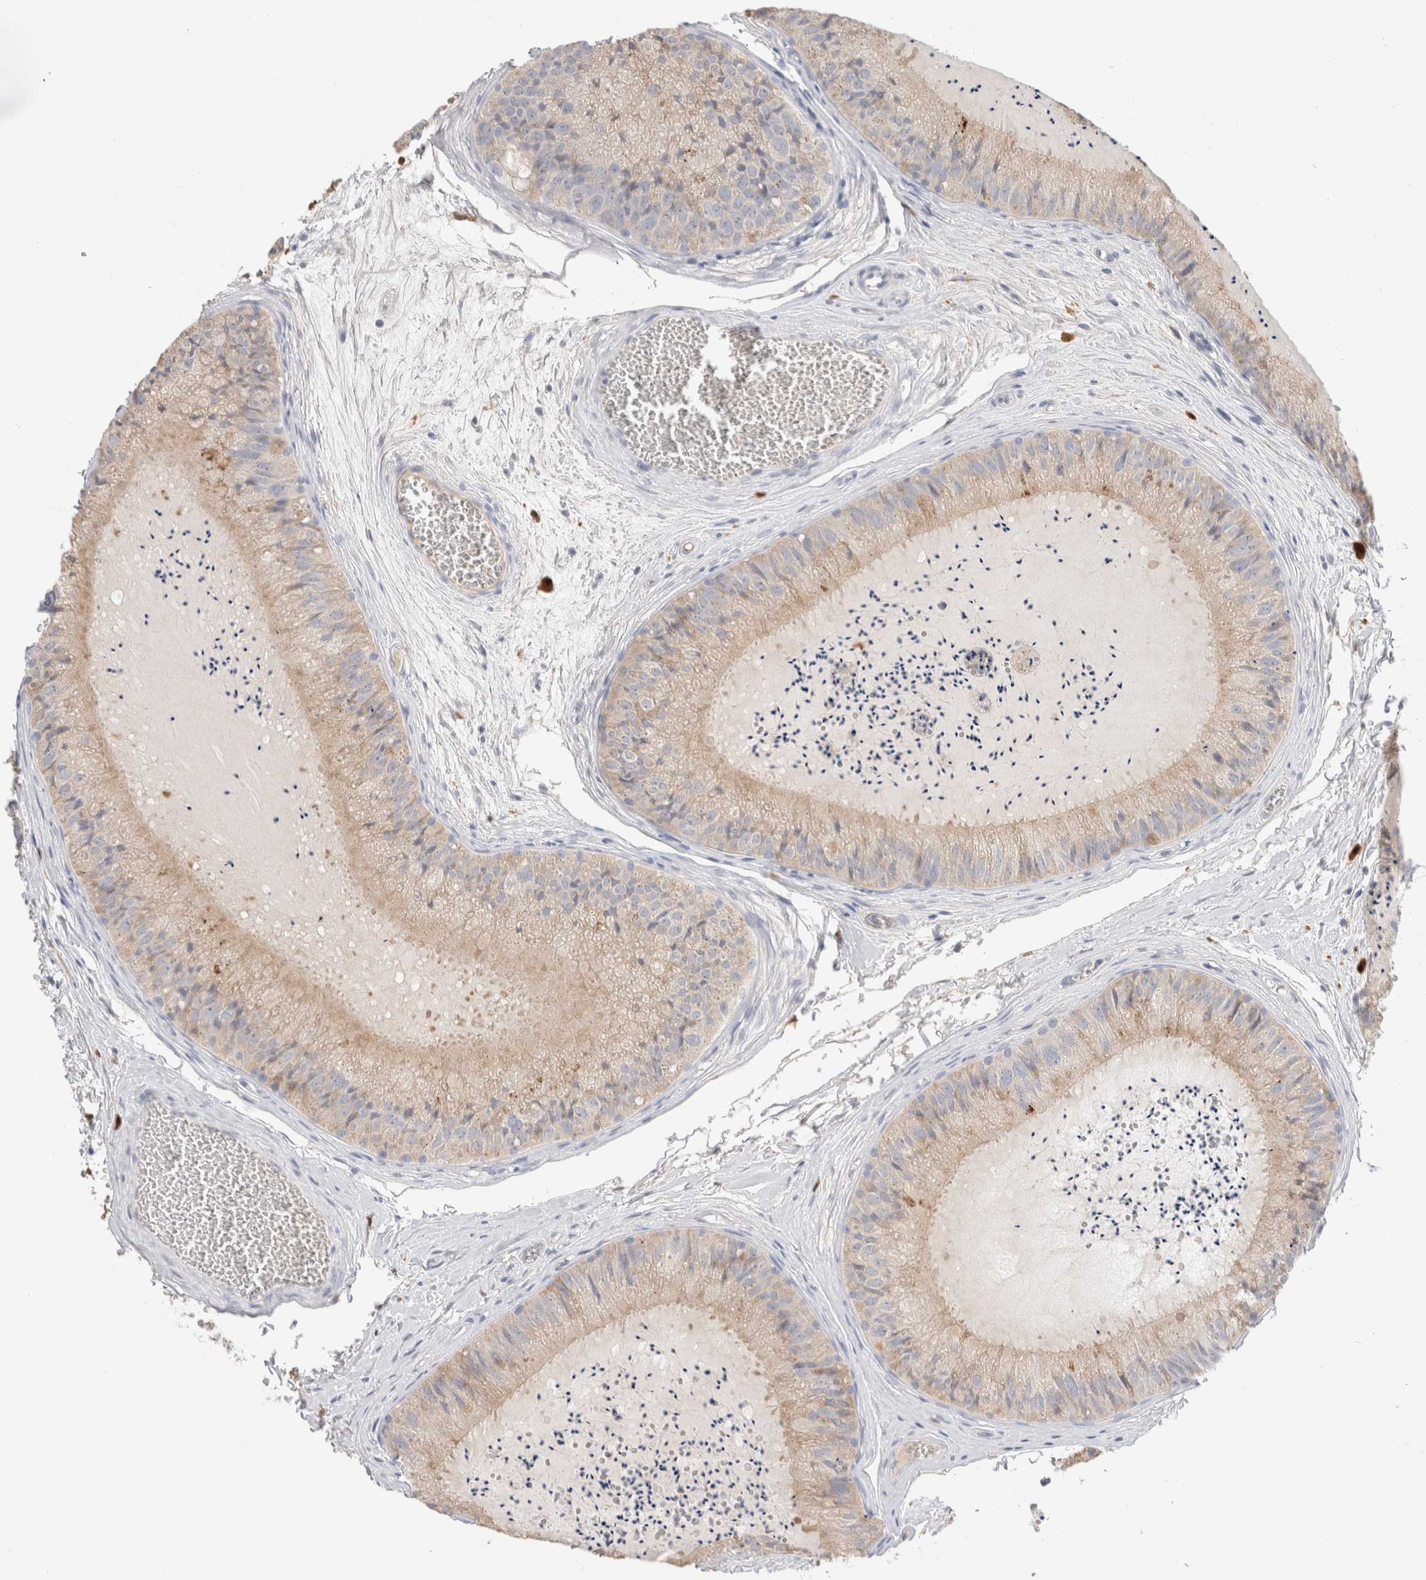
{"staining": {"intensity": "weak", "quantity": ">75%", "location": "cytoplasmic/membranous"}, "tissue": "epididymis", "cell_type": "Glandular cells", "image_type": "normal", "snomed": [{"axis": "morphology", "description": "Normal tissue, NOS"}, {"axis": "topography", "description": "Epididymis"}], "caption": "Protein expression analysis of benign epididymis shows weak cytoplasmic/membranous expression in about >75% of glandular cells.", "gene": "HPGDS", "patient": {"sex": "male", "age": 31}}